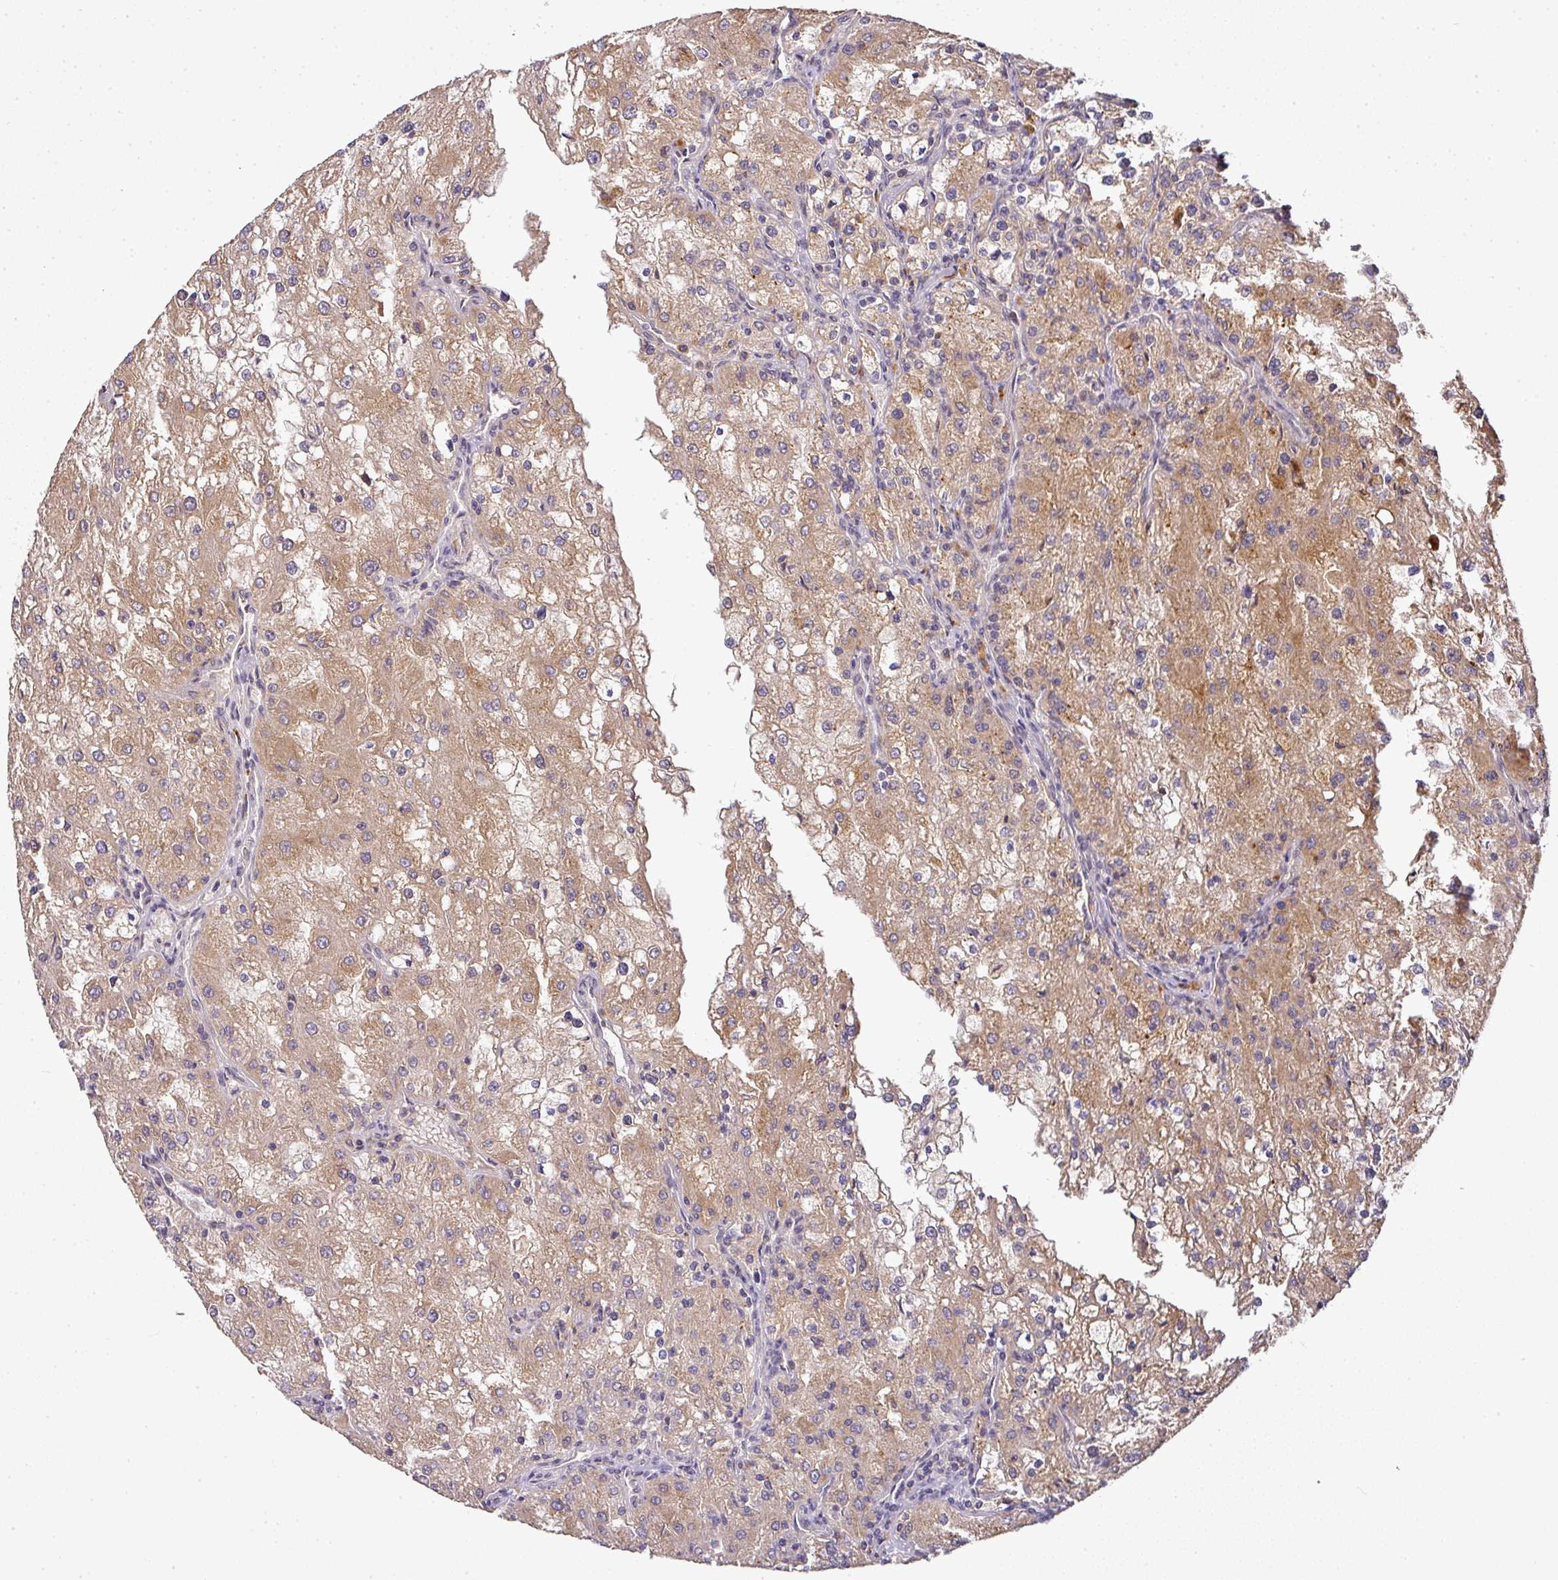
{"staining": {"intensity": "moderate", "quantity": ">75%", "location": "cytoplasmic/membranous"}, "tissue": "renal cancer", "cell_type": "Tumor cells", "image_type": "cancer", "snomed": [{"axis": "morphology", "description": "Adenocarcinoma, NOS"}, {"axis": "topography", "description": "Kidney"}], "caption": "A micrograph showing moderate cytoplasmic/membranous positivity in approximately >75% of tumor cells in renal cancer, as visualized by brown immunohistochemical staining.", "gene": "MALSU1", "patient": {"sex": "female", "age": 74}}